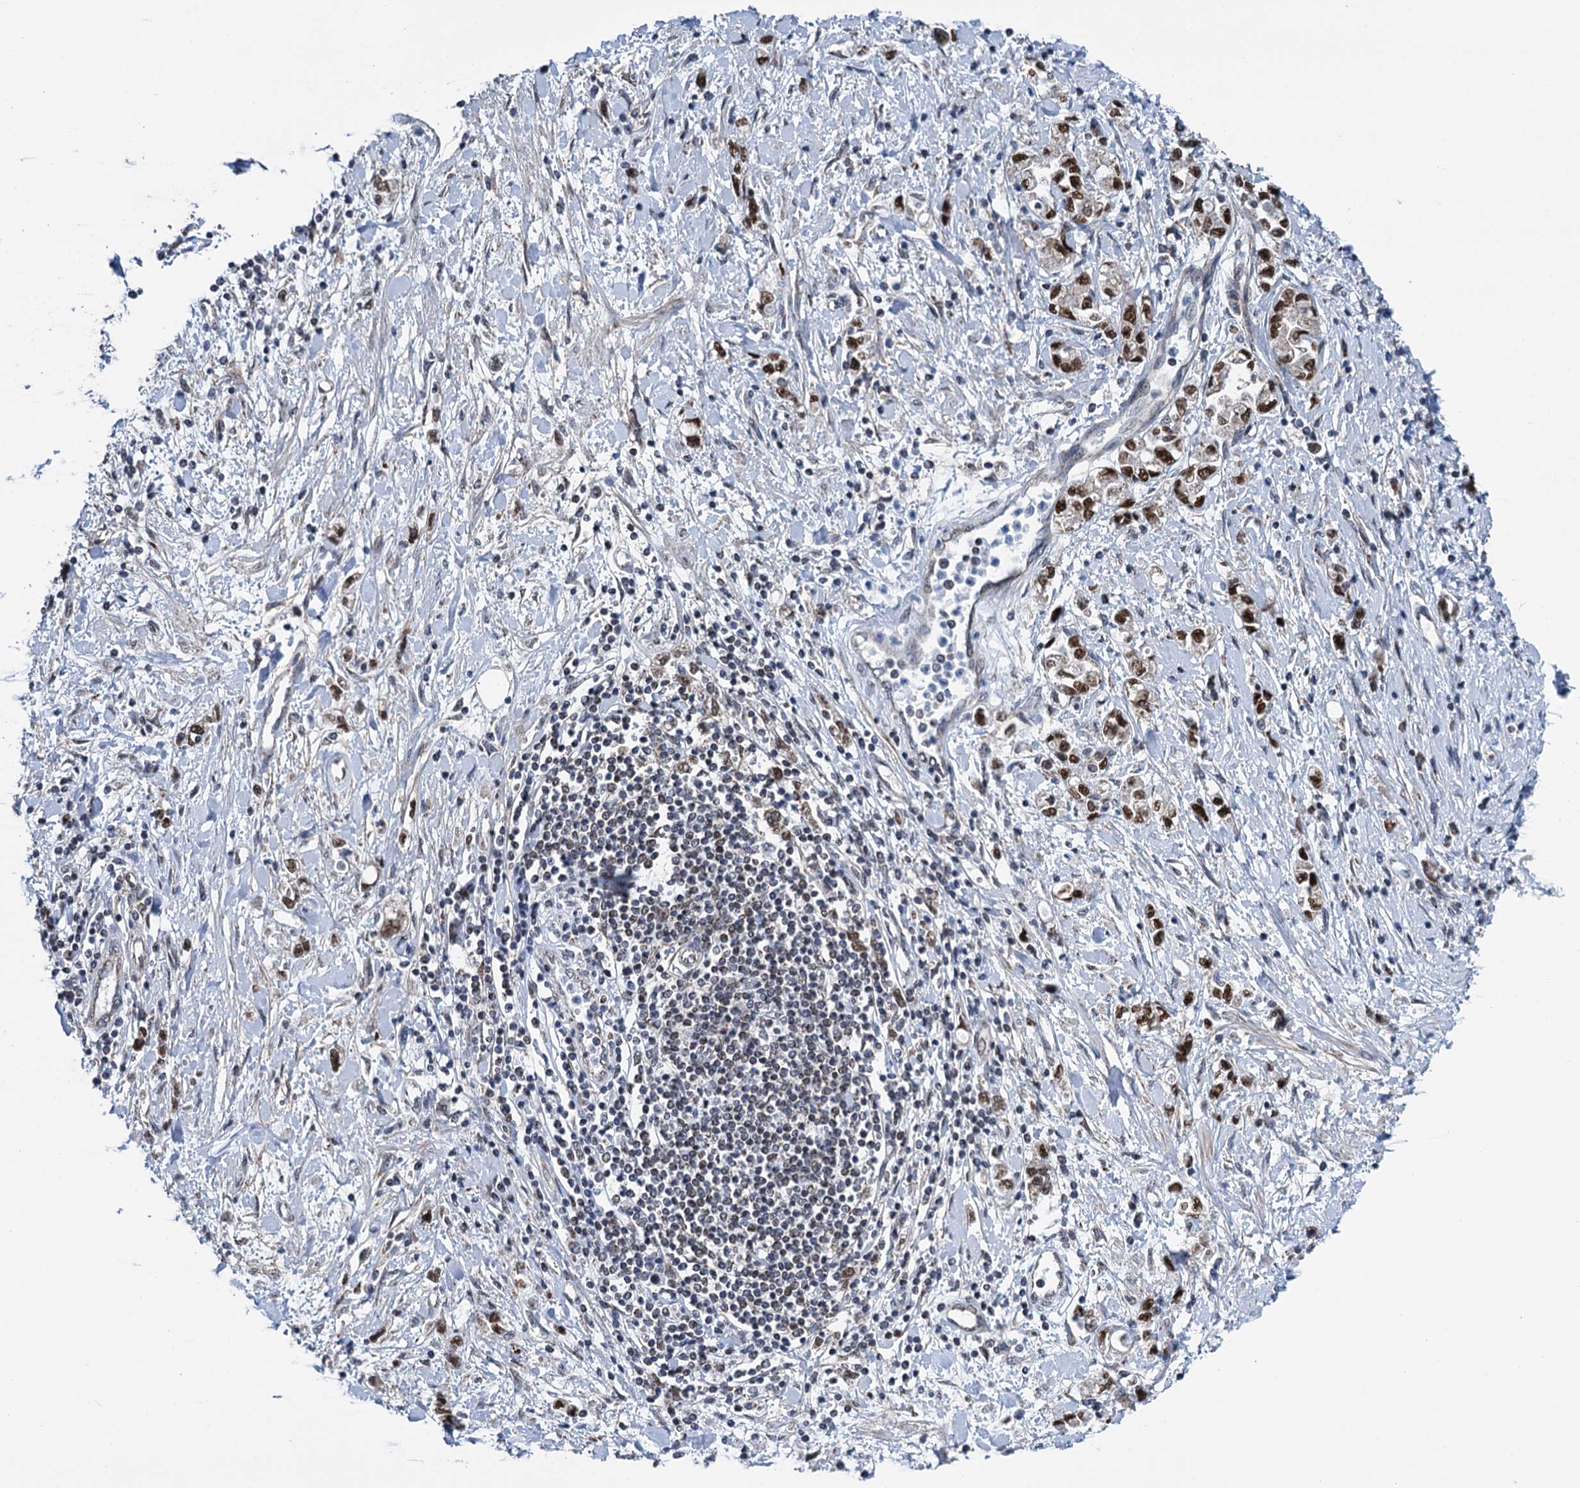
{"staining": {"intensity": "strong", "quantity": ">75%", "location": "nuclear"}, "tissue": "stomach cancer", "cell_type": "Tumor cells", "image_type": "cancer", "snomed": [{"axis": "morphology", "description": "Adenocarcinoma, NOS"}, {"axis": "topography", "description": "Stomach"}], "caption": "A high amount of strong nuclear staining is present in approximately >75% of tumor cells in stomach cancer (adenocarcinoma) tissue.", "gene": "MORN3", "patient": {"sex": "female", "age": 76}}